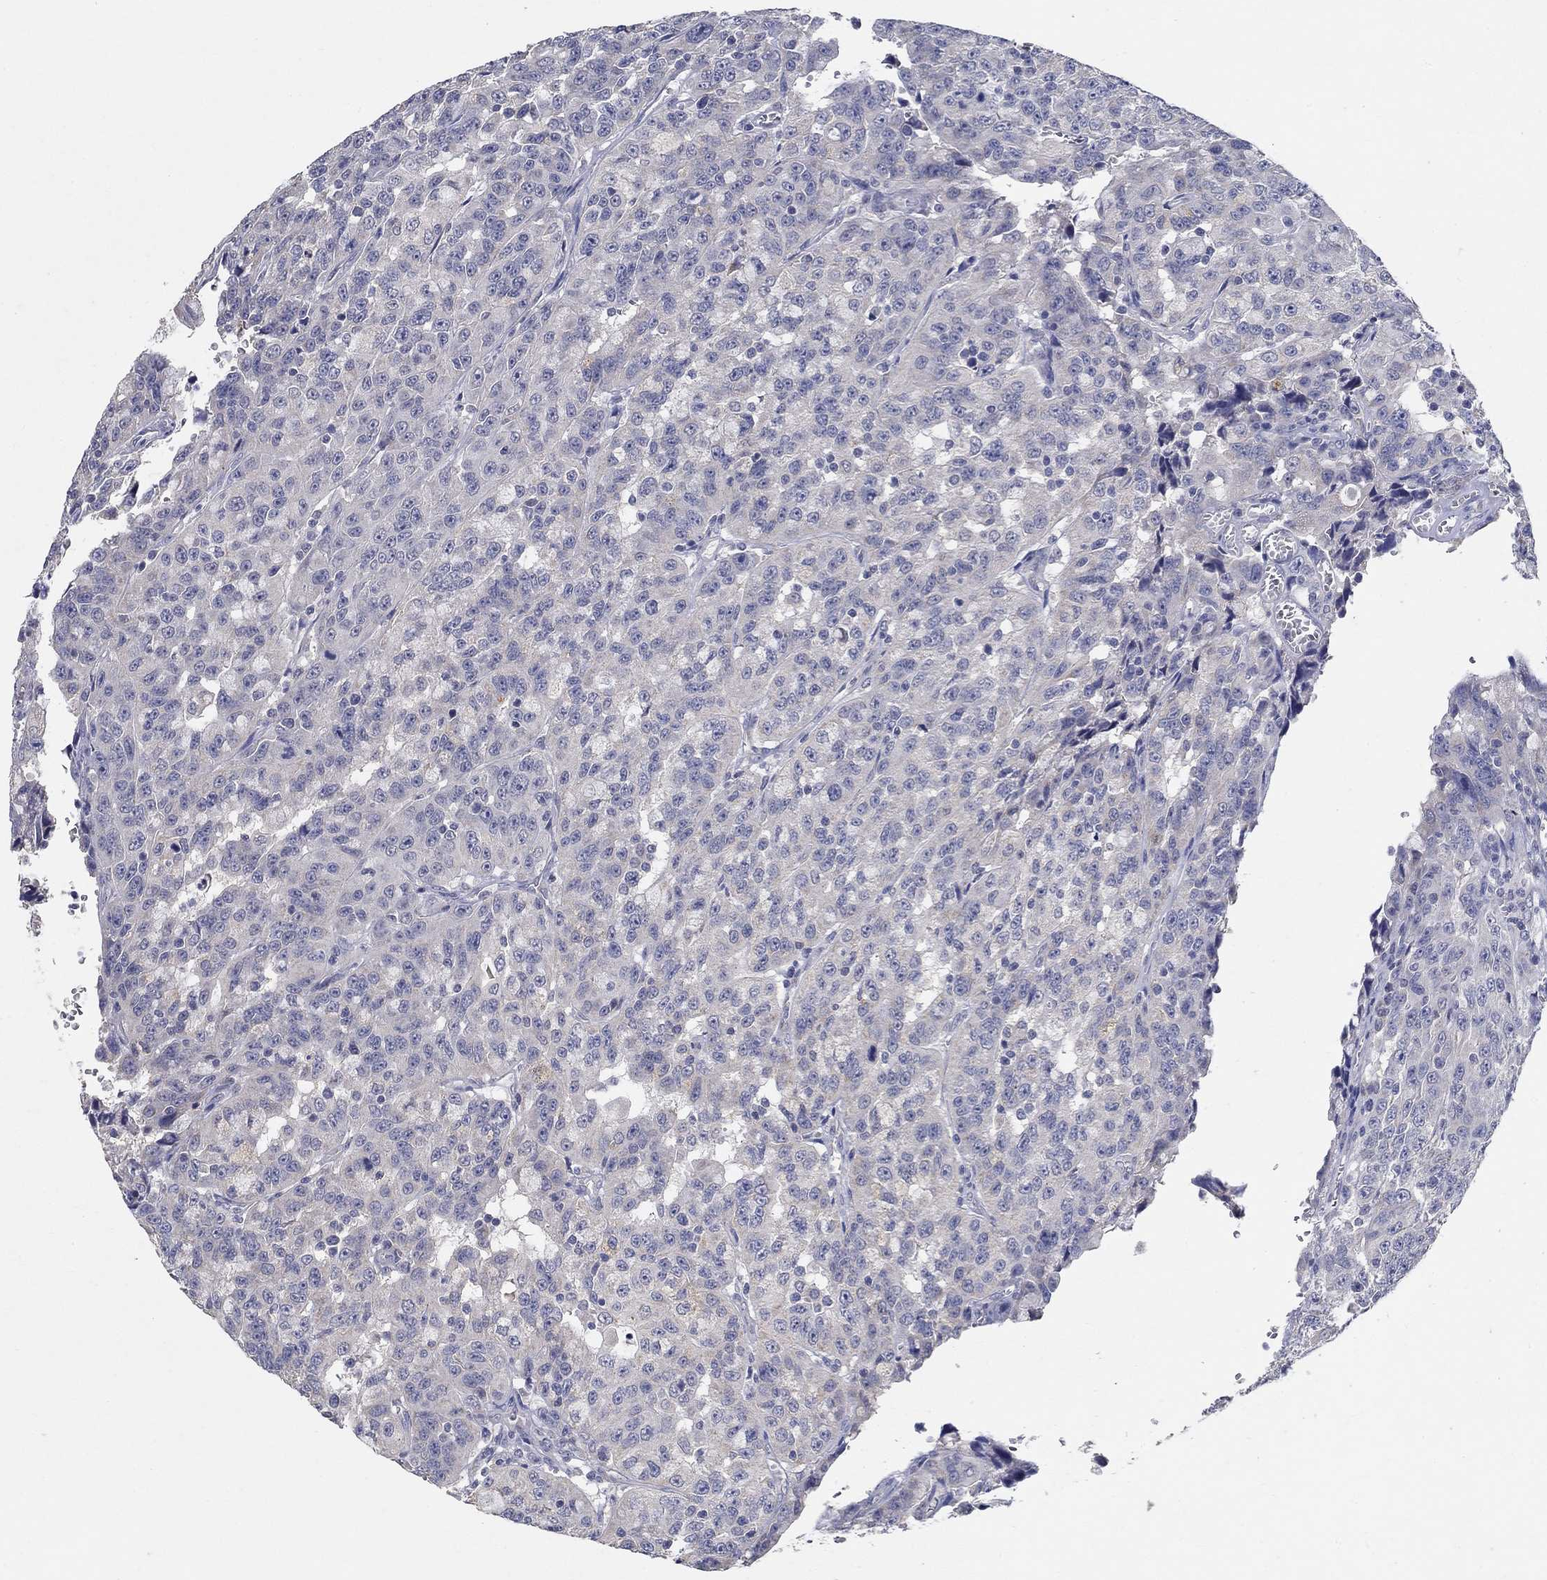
{"staining": {"intensity": "negative", "quantity": "none", "location": "none"}, "tissue": "urothelial cancer", "cell_type": "Tumor cells", "image_type": "cancer", "snomed": [{"axis": "morphology", "description": "Urothelial carcinoma, NOS"}, {"axis": "morphology", "description": "Urothelial carcinoma, High grade"}, {"axis": "topography", "description": "Urinary bladder"}], "caption": "High magnification brightfield microscopy of urothelial cancer stained with DAB (3,3'-diaminobenzidine) (brown) and counterstained with hematoxylin (blue): tumor cells show no significant expression. (Brightfield microscopy of DAB immunohistochemistry at high magnification).", "gene": "PROZ", "patient": {"sex": "female", "age": 73}}